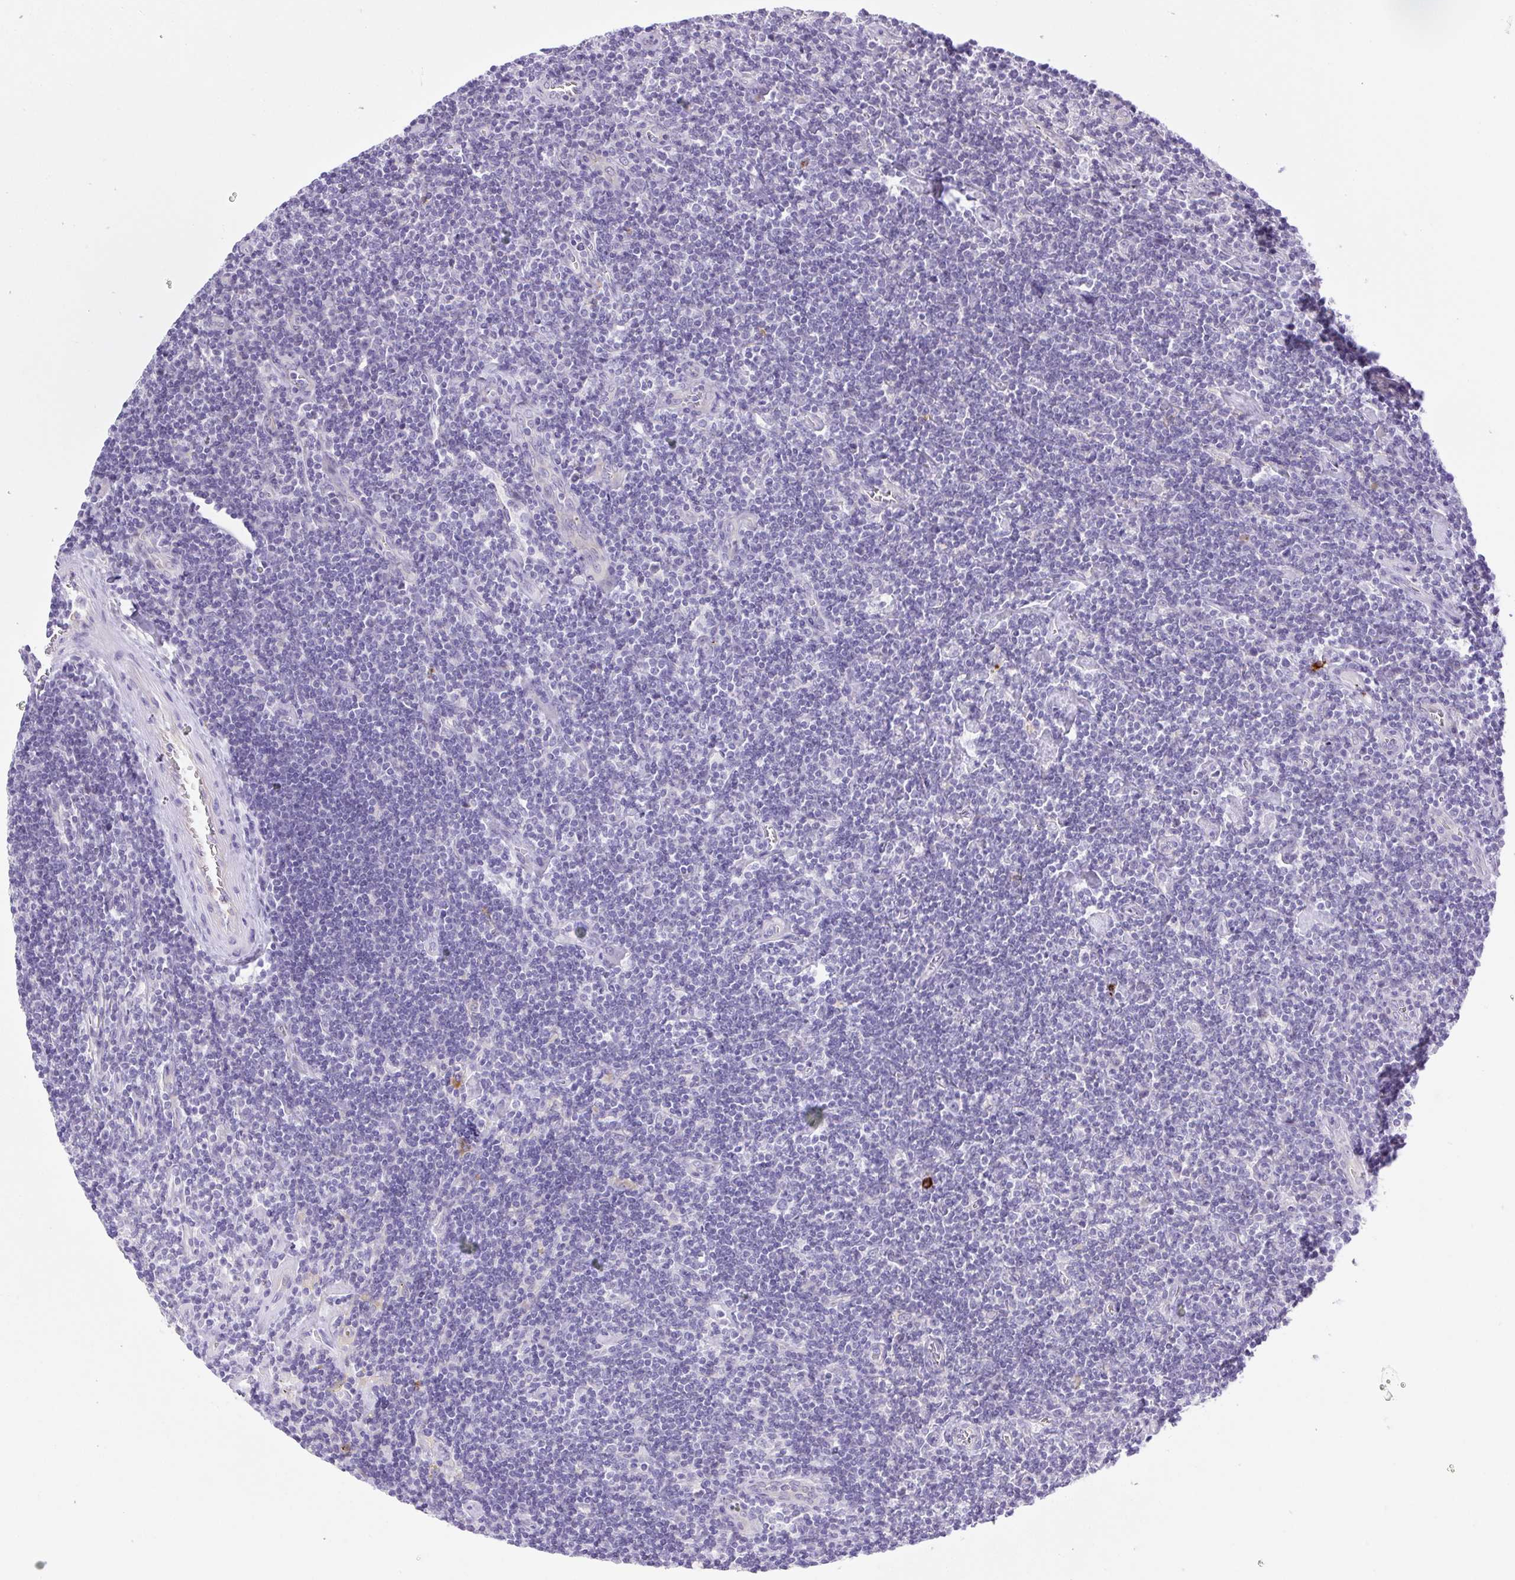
{"staining": {"intensity": "negative", "quantity": "none", "location": "none"}, "tissue": "lymphoma", "cell_type": "Tumor cells", "image_type": "cancer", "snomed": [{"axis": "morphology", "description": "Hodgkin's disease, NOS"}, {"axis": "topography", "description": "Lymph node"}], "caption": "DAB (3,3'-diaminobenzidine) immunohistochemical staining of Hodgkin's disease shows no significant staining in tumor cells. (Brightfield microscopy of DAB (3,3'-diaminobenzidine) immunohistochemistry (IHC) at high magnification).", "gene": "FAM177B", "patient": {"sex": "male", "age": 40}}